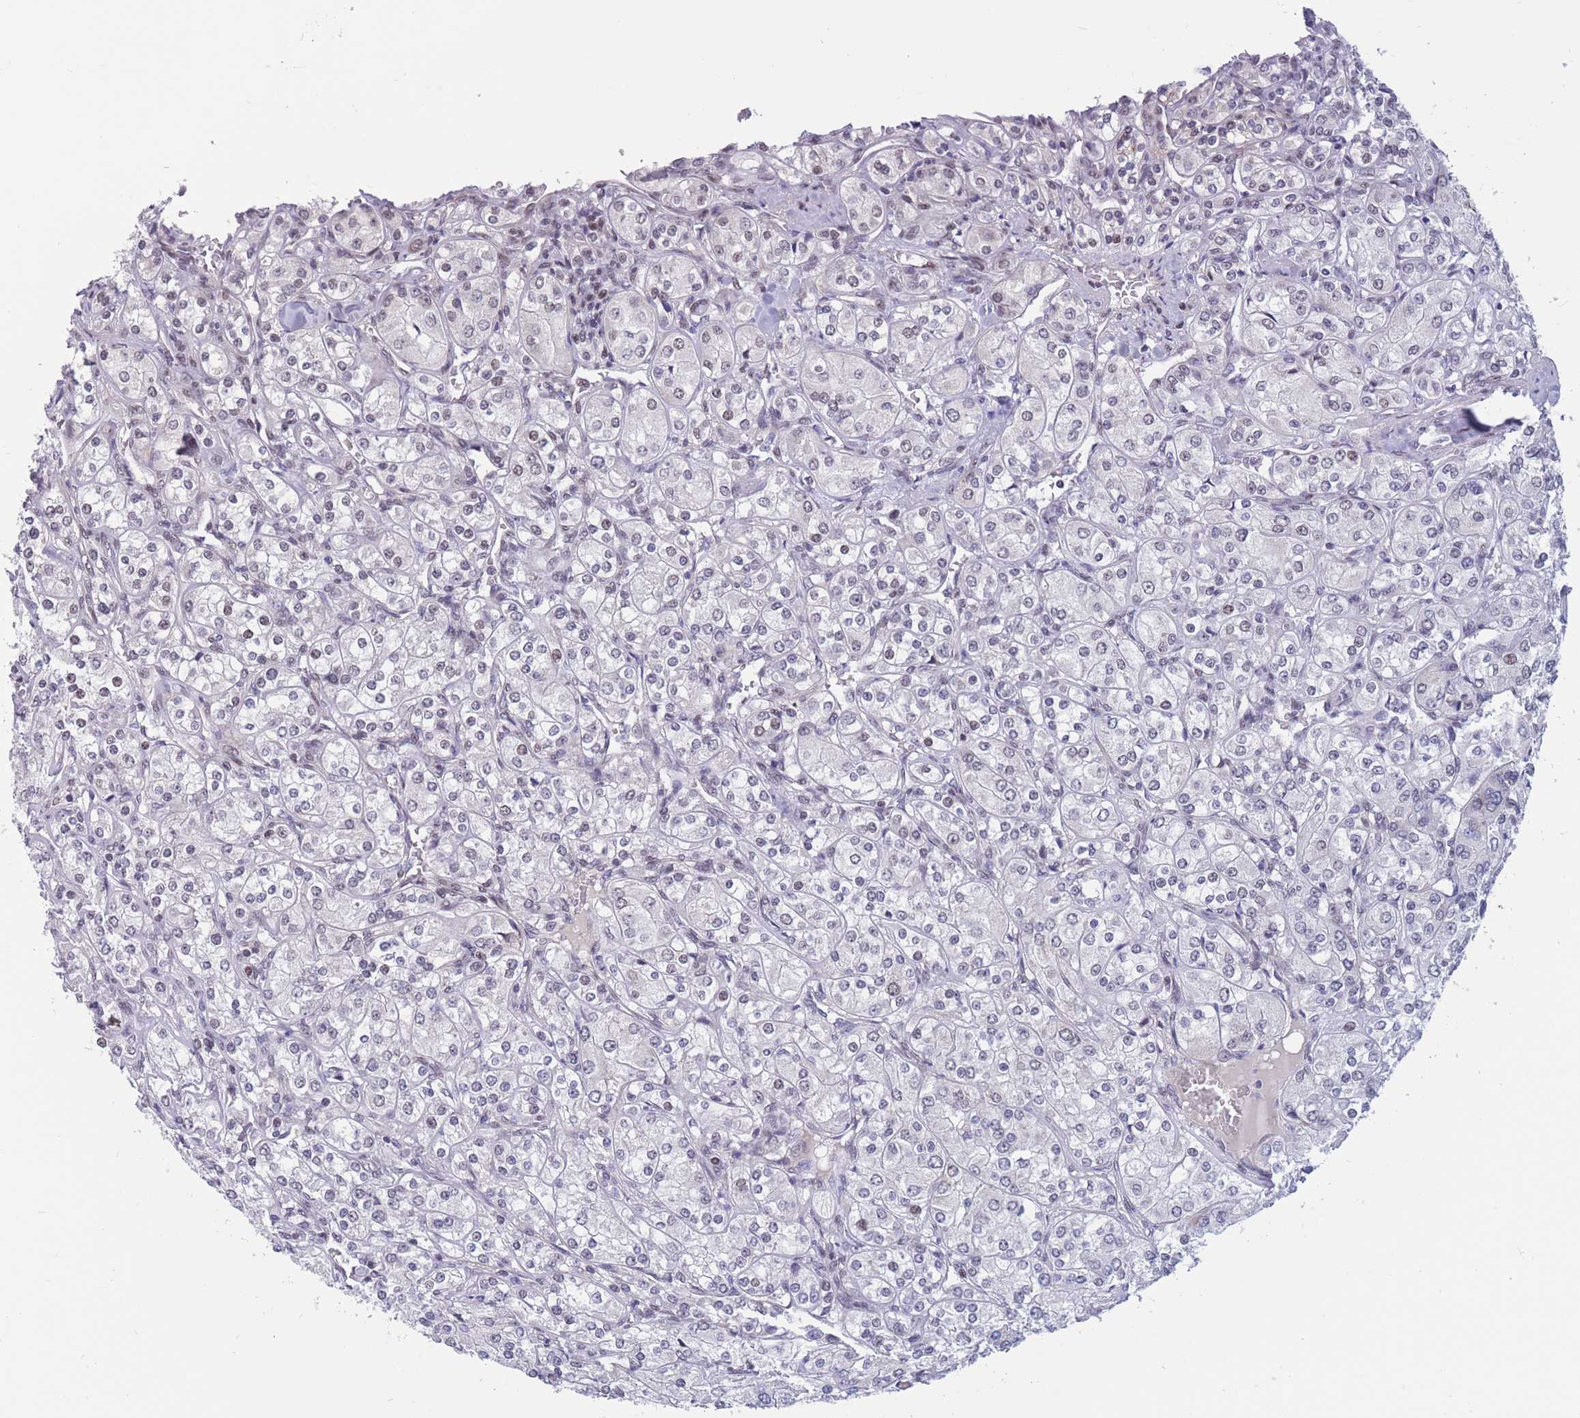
{"staining": {"intensity": "negative", "quantity": "none", "location": "none"}, "tissue": "renal cancer", "cell_type": "Tumor cells", "image_type": "cancer", "snomed": [{"axis": "morphology", "description": "Adenocarcinoma, NOS"}, {"axis": "topography", "description": "Kidney"}], "caption": "An image of human renal adenocarcinoma is negative for staining in tumor cells.", "gene": "BCL9L", "patient": {"sex": "male", "age": 77}}